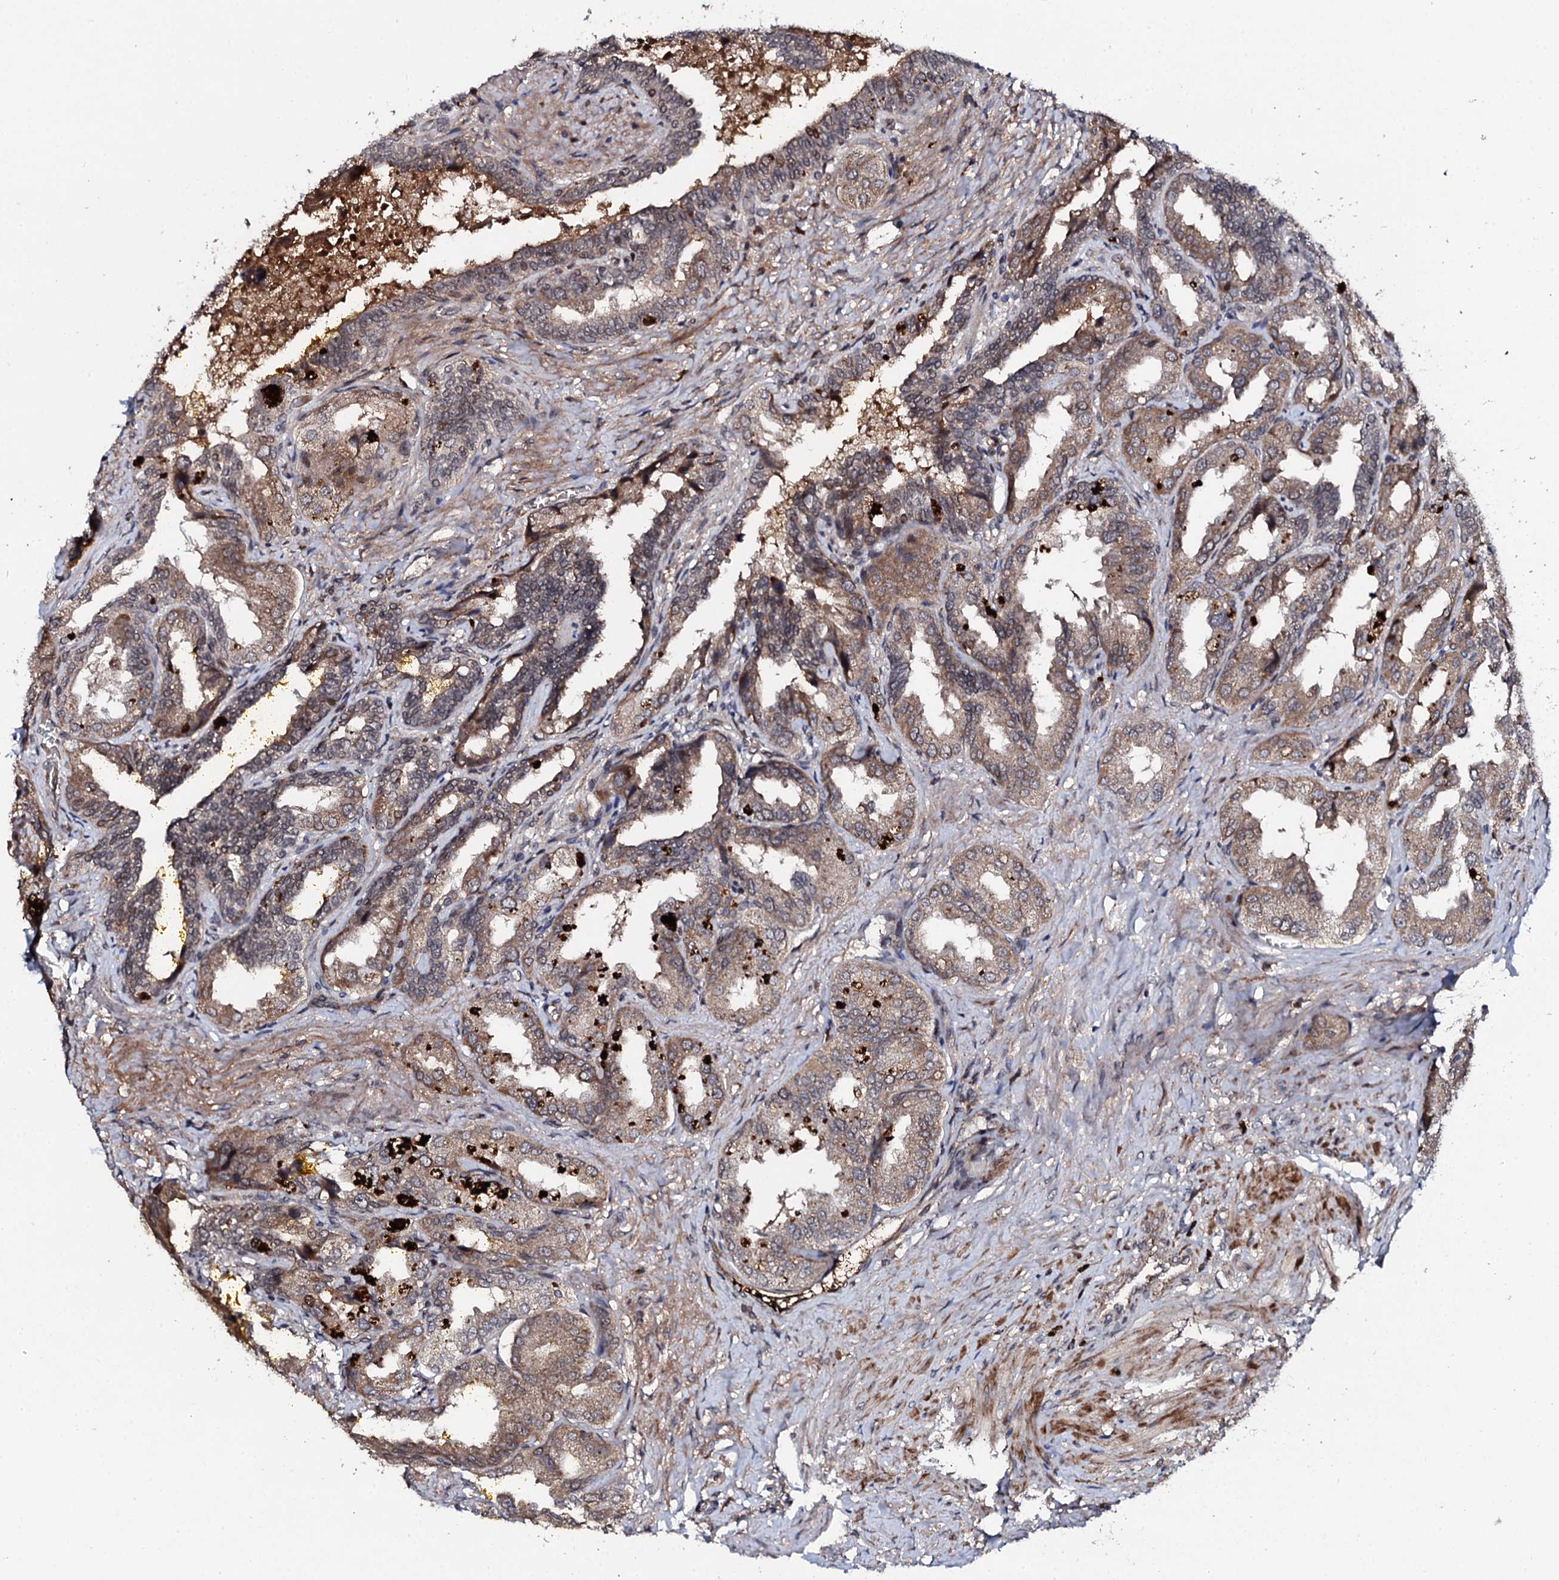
{"staining": {"intensity": "weak", "quantity": "25%-75%", "location": "cytoplasmic/membranous"}, "tissue": "seminal vesicle", "cell_type": "Glandular cells", "image_type": "normal", "snomed": [{"axis": "morphology", "description": "Normal tissue, NOS"}, {"axis": "topography", "description": "Seminal veicle"}], "caption": "Protein expression analysis of benign seminal vesicle shows weak cytoplasmic/membranous expression in about 25%-75% of glandular cells.", "gene": "FAM111A", "patient": {"sex": "male", "age": 63}}